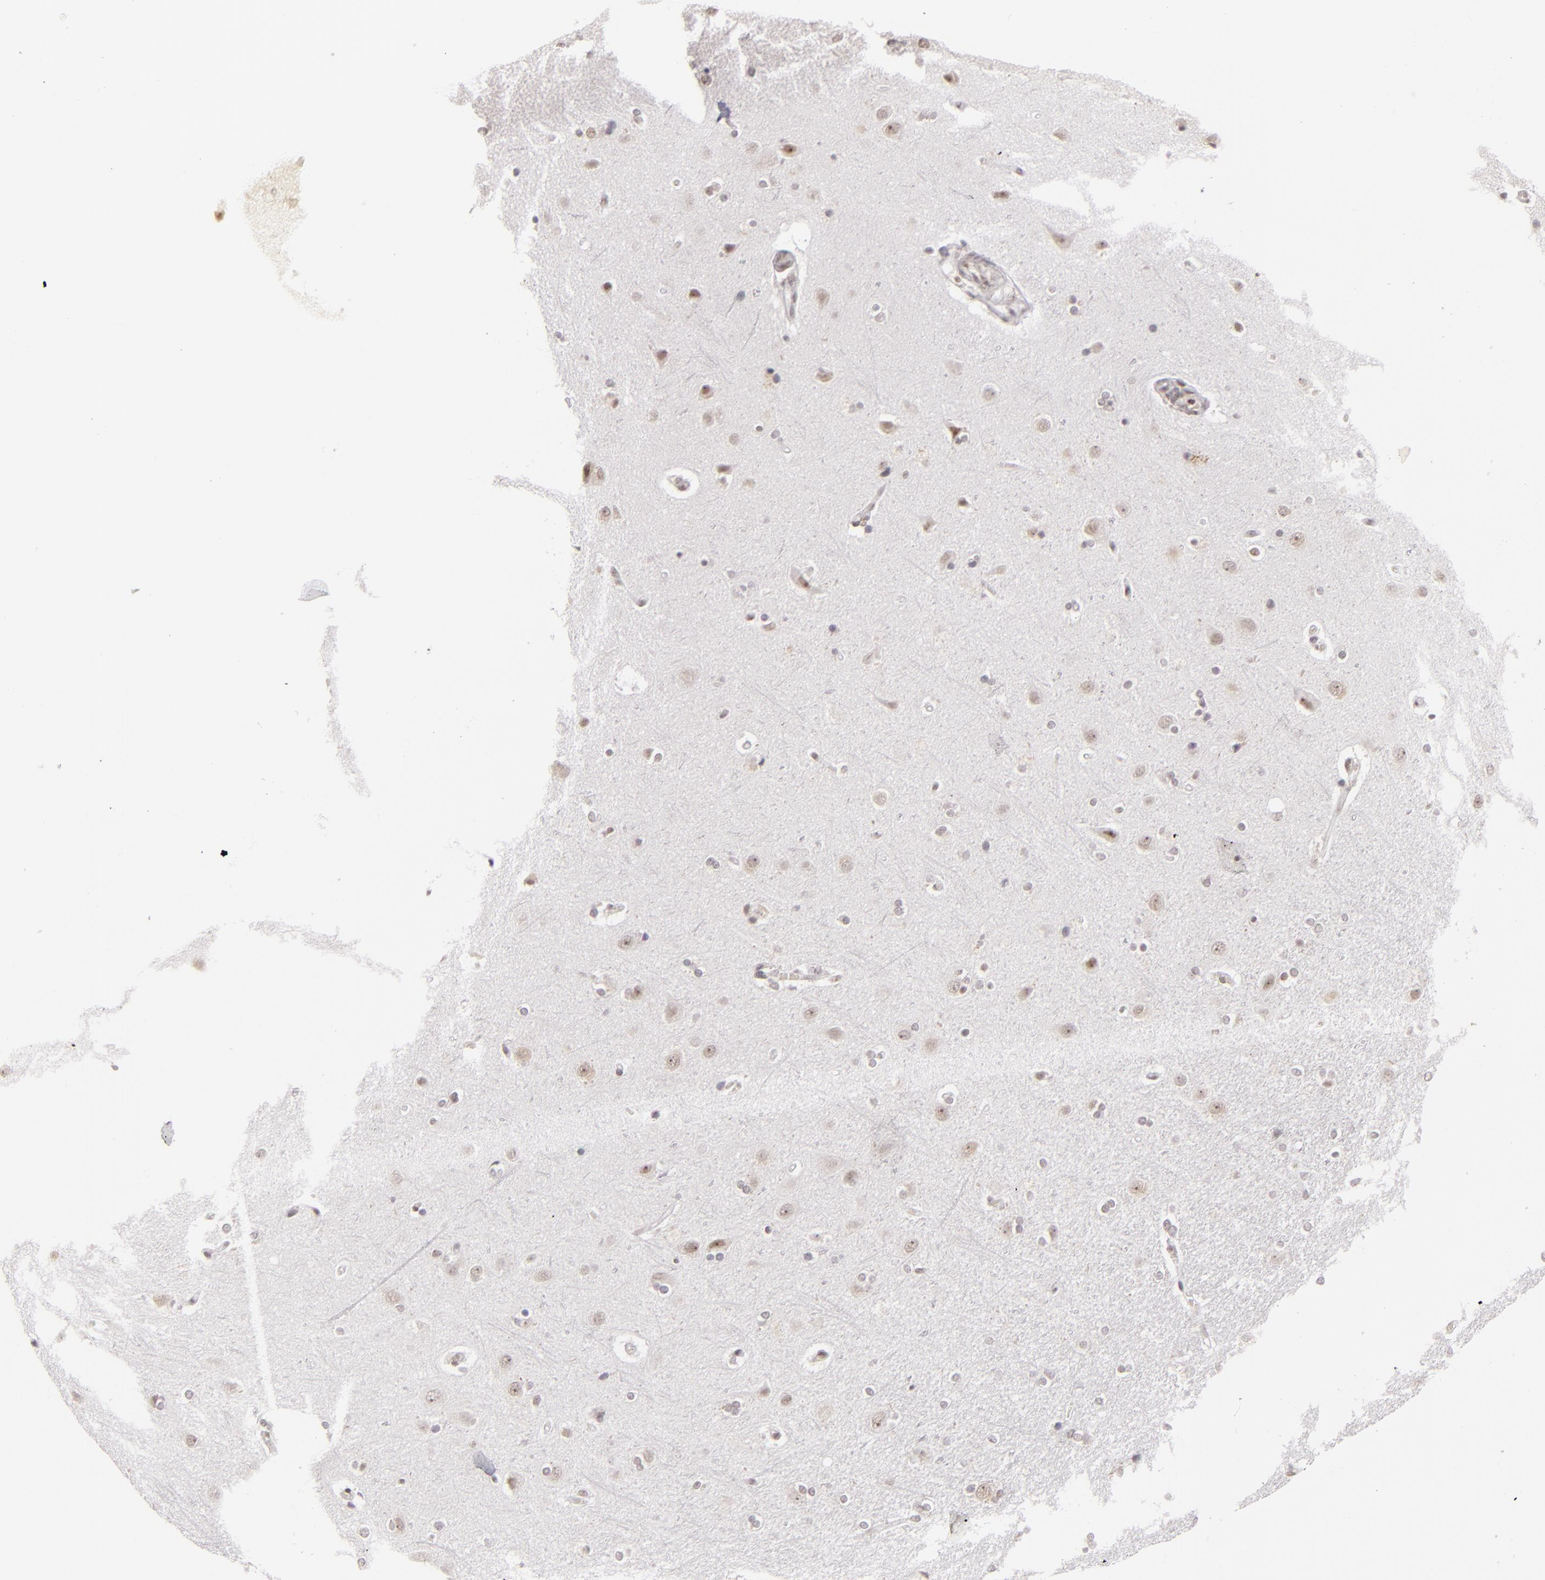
{"staining": {"intensity": "weak", "quantity": ">75%", "location": "nuclear"}, "tissue": "cerebral cortex", "cell_type": "Endothelial cells", "image_type": "normal", "snomed": [{"axis": "morphology", "description": "Normal tissue, NOS"}, {"axis": "topography", "description": "Cerebral cortex"}], "caption": "DAB immunohistochemical staining of normal human cerebral cortex shows weak nuclear protein positivity in approximately >75% of endothelial cells. The protein of interest is stained brown, and the nuclei are stained in blue (DAB (3,3'-diaminobenzidine) IHC with brightfield microscopy, high magnification).", "gene": "DAXX", "patient": {"sex": "female", "age": 54}}